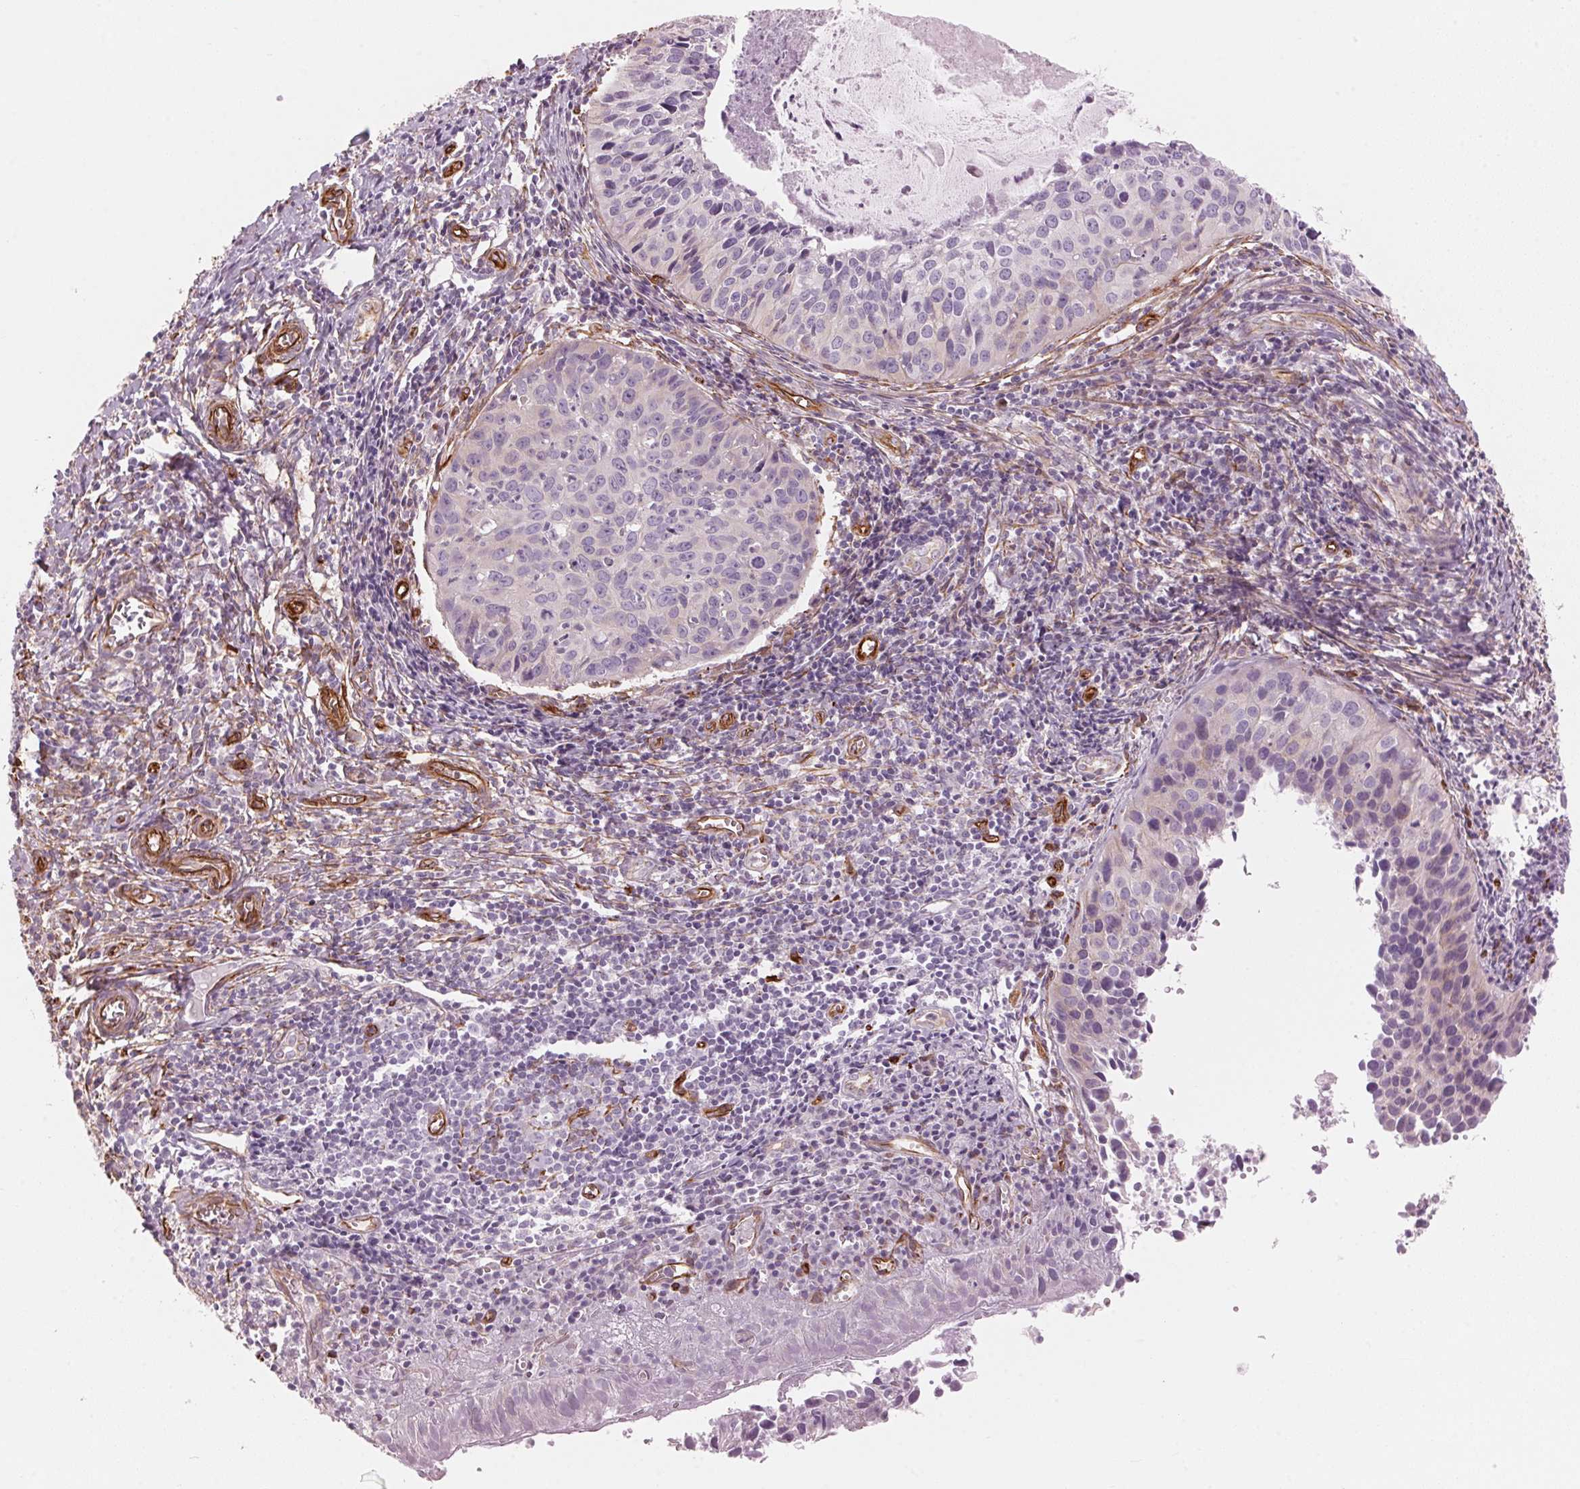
{"staining": {"intensity": "negative", "quantity": "none", "location": "none"}, "tissue": "cervical cancer", "cell_type": "Tumor cells", "image_type": "cancer", "snomed": [{"axis": "morphology", "description": "Squamous cell carcinoma, NOS"}, {"axis": "topography", "description": "Cervix"}], "caption": "Tumor cells are negative for protein expression in human cervical cancer (squamous cell carcinoma).", "gene": "CLPS", "patient": {"sex": "female", "age": 31}}